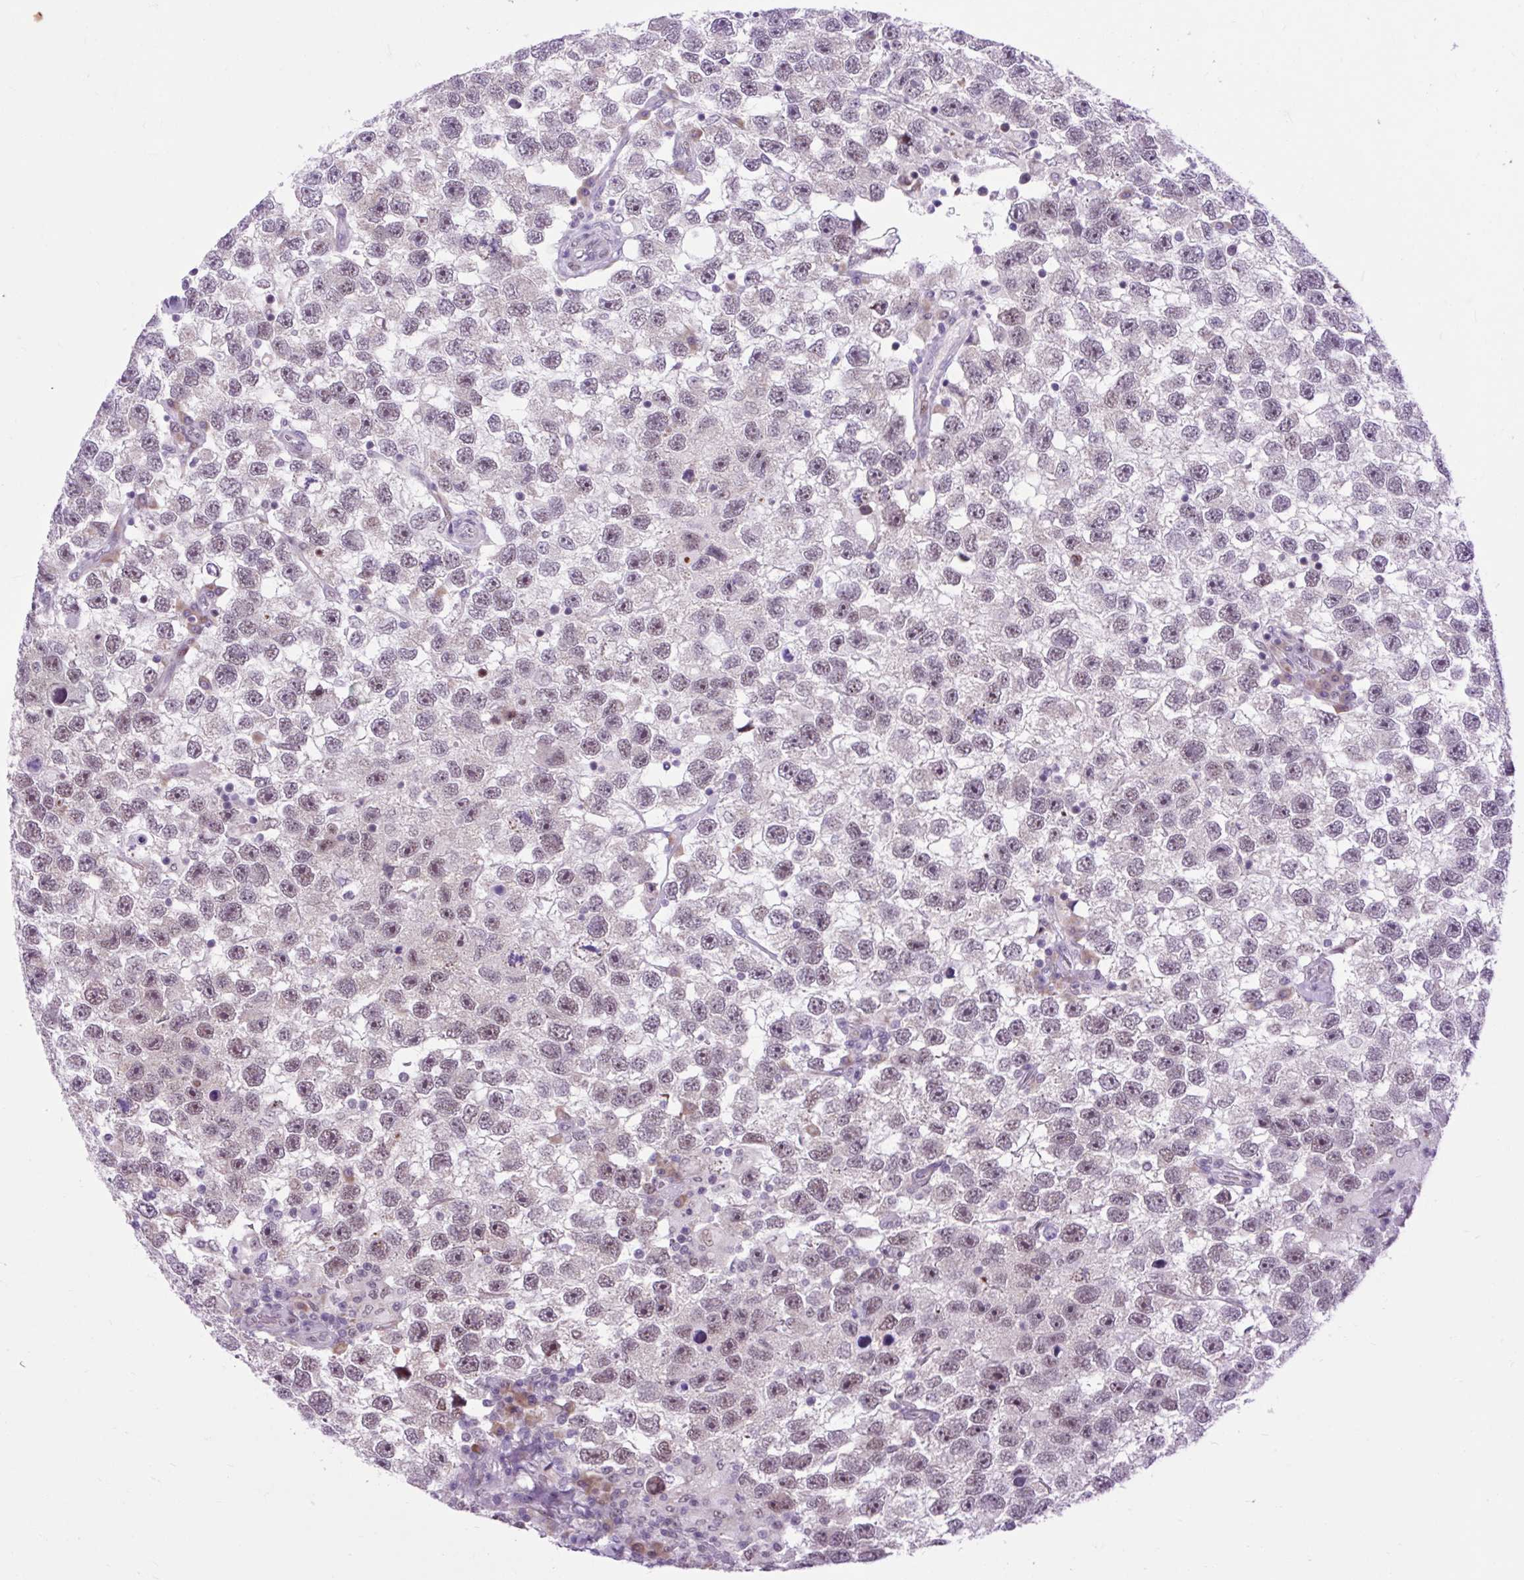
{"staining": {"intensity": "weak", "quantity": ">75%", "location": "nuclear"}, "tissue": "testis cancer", "cell_type": "Tumor cells", "image_type": "cancer", "snomed": [{"axis": "morphology", "description": "Seminoma, NOS"}, {"axis": "topography", "description": "Testis"}], "caption": "The immunohistochemical stain labels weak nuclear staining in tumor cells of testis cancer tissue. (IHC, brightfield microscopy, high magnification).", "gene": "CLK2", "patient": {"sex": "male", "age": 26}}